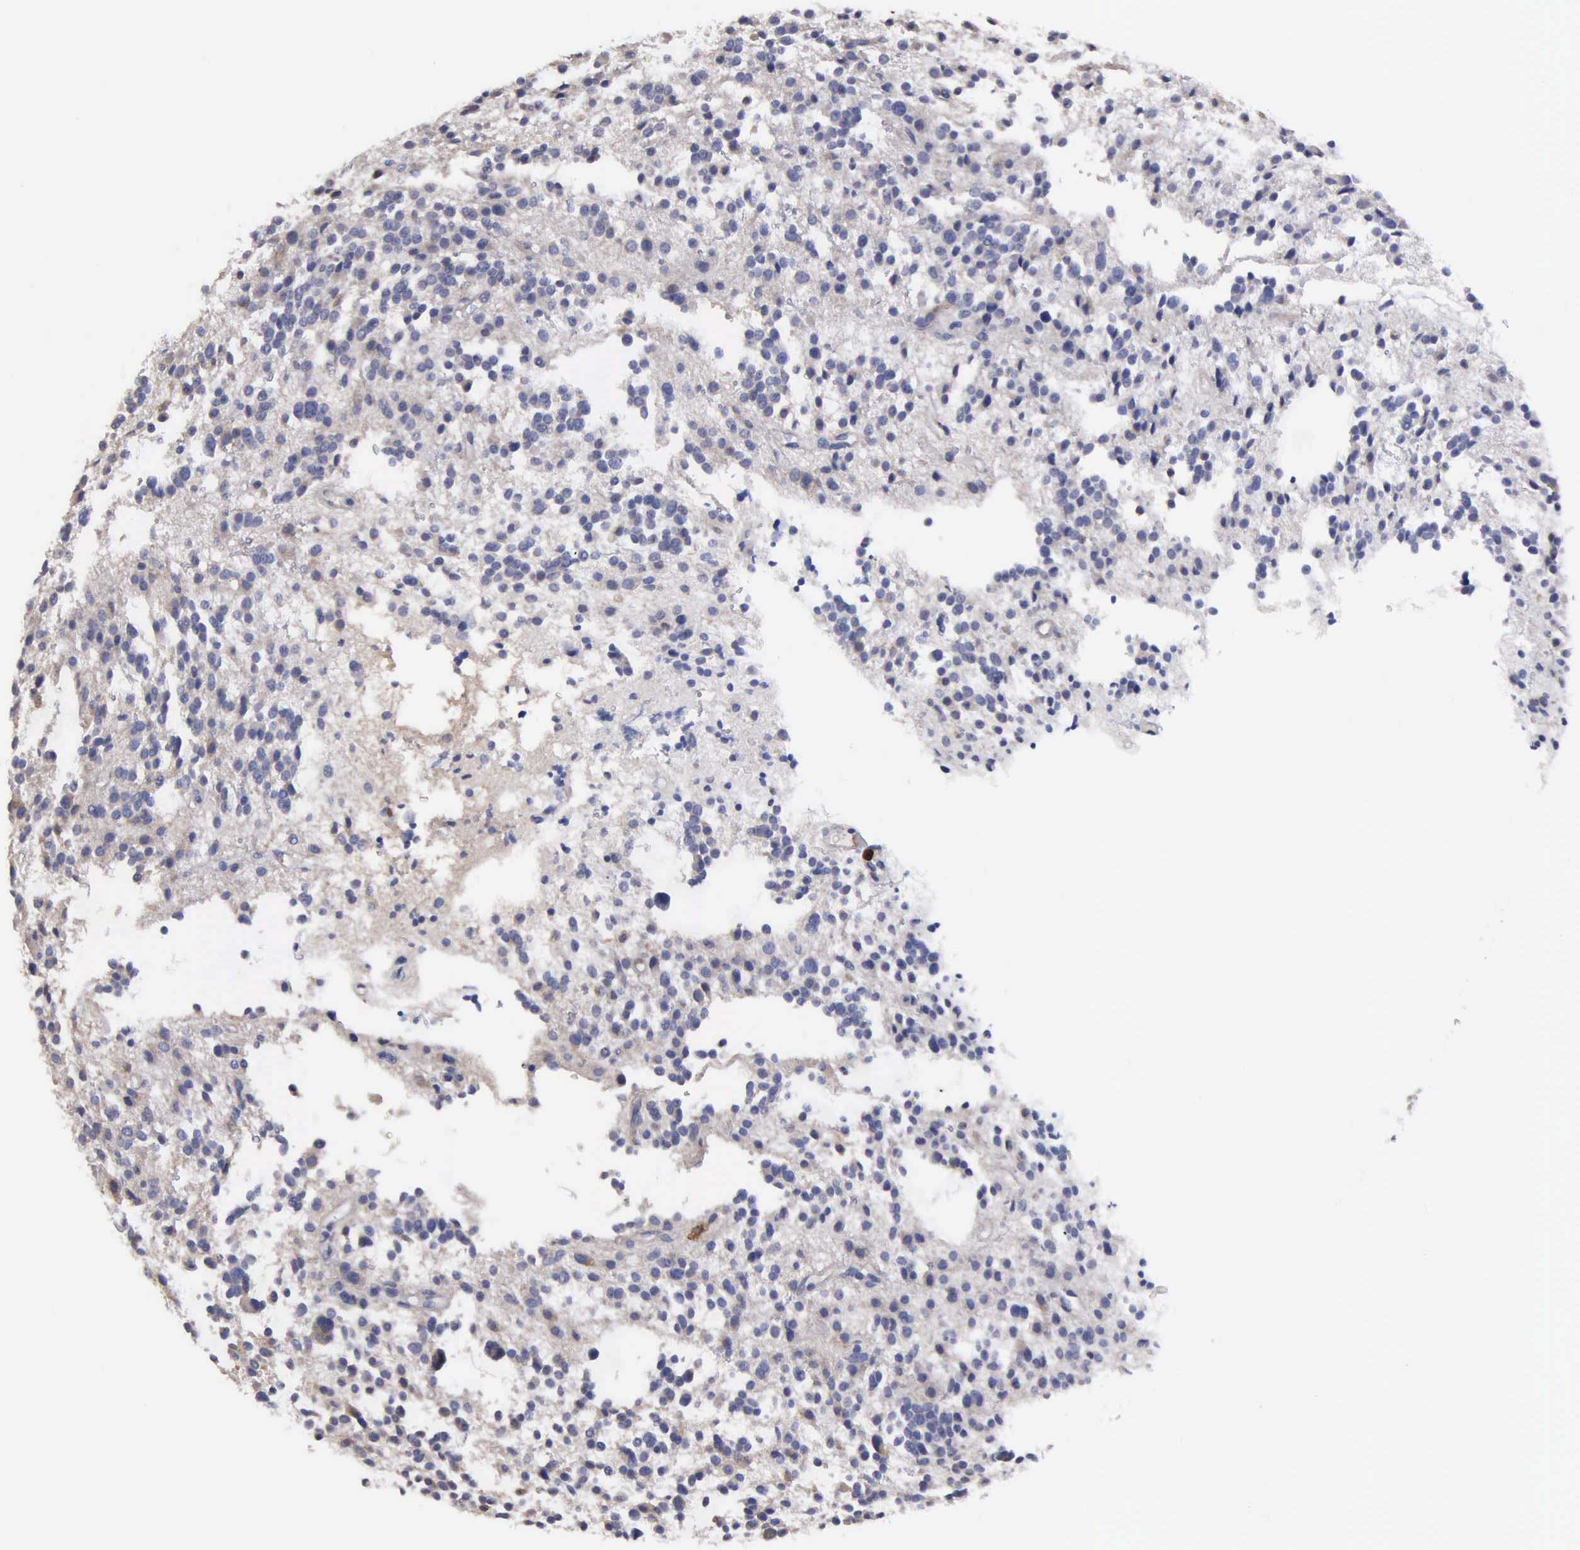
{"staining": {"intensity": "negative", "quantity": "none", "location": "none"}, "tissue": "glioma", "cell_type": "Tumor cells", "image_type": "cancer", "snomed": [{"axis": "morphology", "description": "Glioma, malignant, Low grade"}, {"axis": "topography", "description": "Brain"}], "caption": "This is a micrograph of IHC staining of glioma, which shows no positivity in tumor cells. The staining was performed using DAB to visualize the protein expression in brown, while the nuclei were stained in blue with hematoxylin (Magnification: 20x).", "gene": "G6PD", "patient": {"sex": "female", "age": 36}}